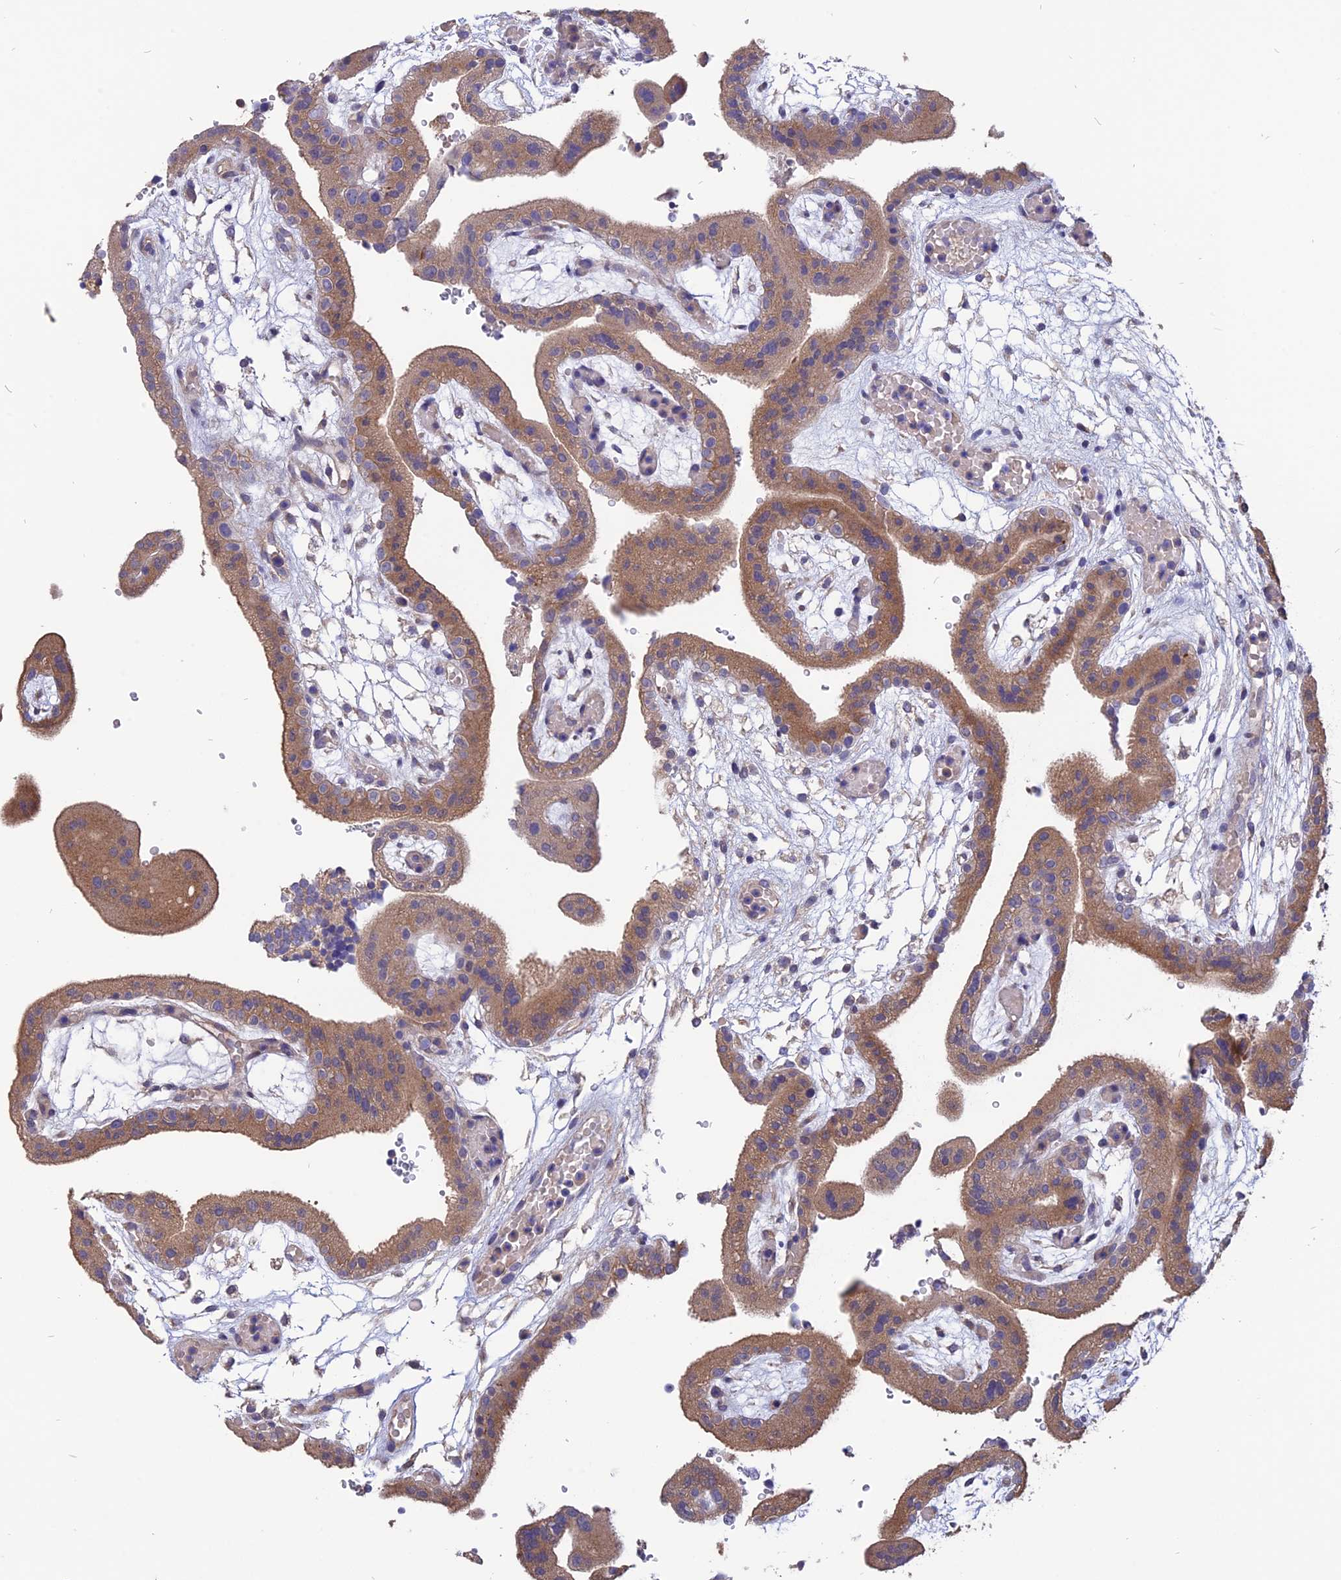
{"staining": {"intensity": "moderate", "quantity": "25%-75%", "location": "cytoplasmic/membranous"}, "tissue": "placenta", "cell_type": "Trophoblastic cells", "image_type": "normal", "snomed": [{"axis": "morphology", "description": "Normal tissue, NOS"}, {"axis": "topography", "description": "Placenta"}], "caption": "Placenta stained for a protein displays moderate cytoplasmic/membranous positivity in trophoblastic cells. (DAB IHC, brown staining for protein, blue staining for nuclei).", "gene": "CARMIL2", "patient": {"sex": "female", "age": 18}}